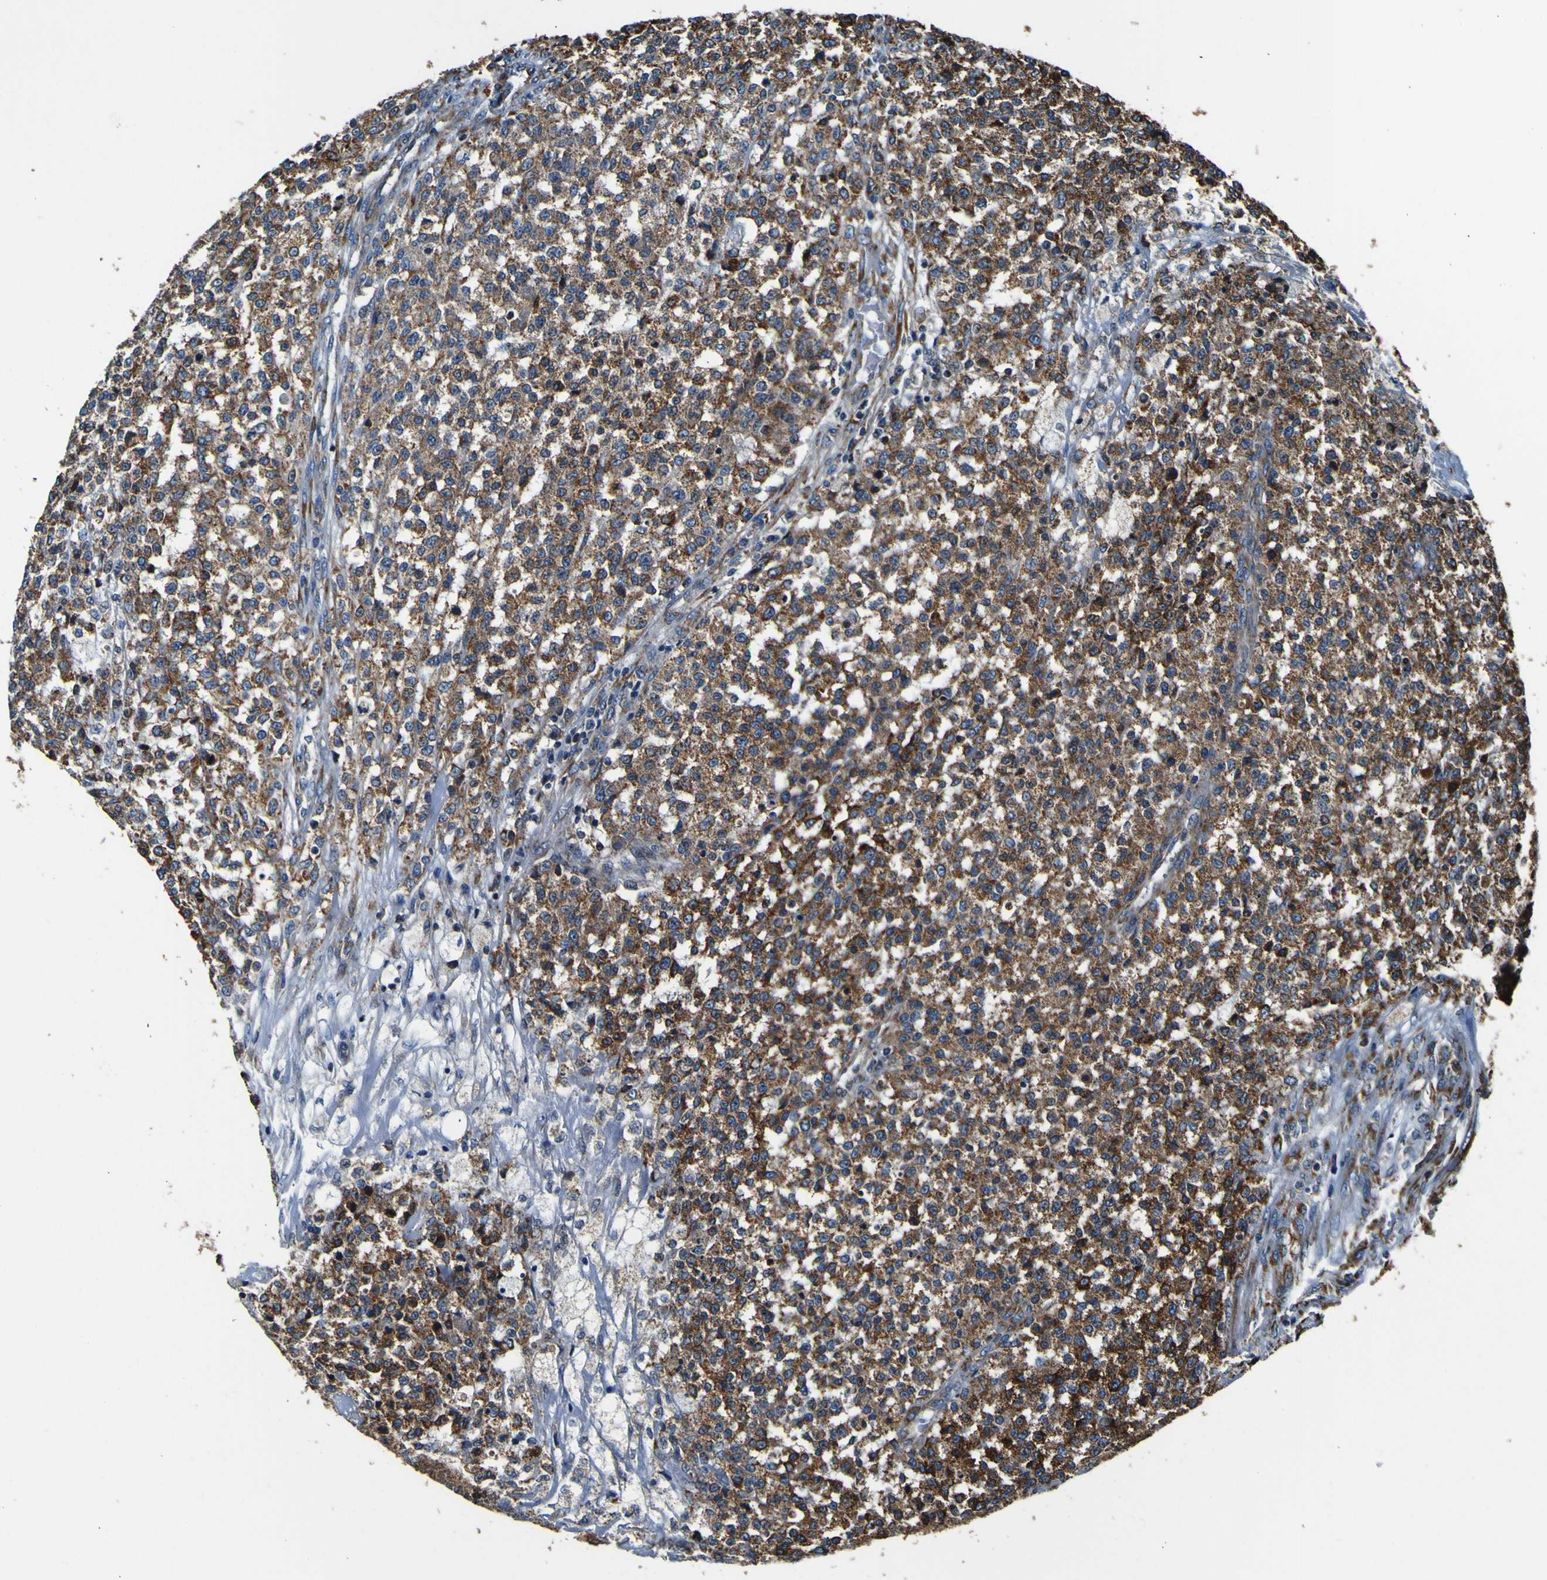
{"staining": {"intensity": "strong", "quantity": ">75%", "location": "cytoplasmic/membranous"}, "tissue": "testis cancer", "cell_type": "Tumor cells", "image_type": "cancer", "snomed": [{"axis": "morphology", "description": "Seminoma, NOS"}, {"axis": "topography", "description": "Testis"}], "caption": "Approximately >75% of tumor cells in human seminoma (testis) reveal strong cytoplasmic/membranous protein expression as visualized by brown immunohistochemical staining.", "gene": "INPP5A", "patient": {"sex": "male", "age": 59}}